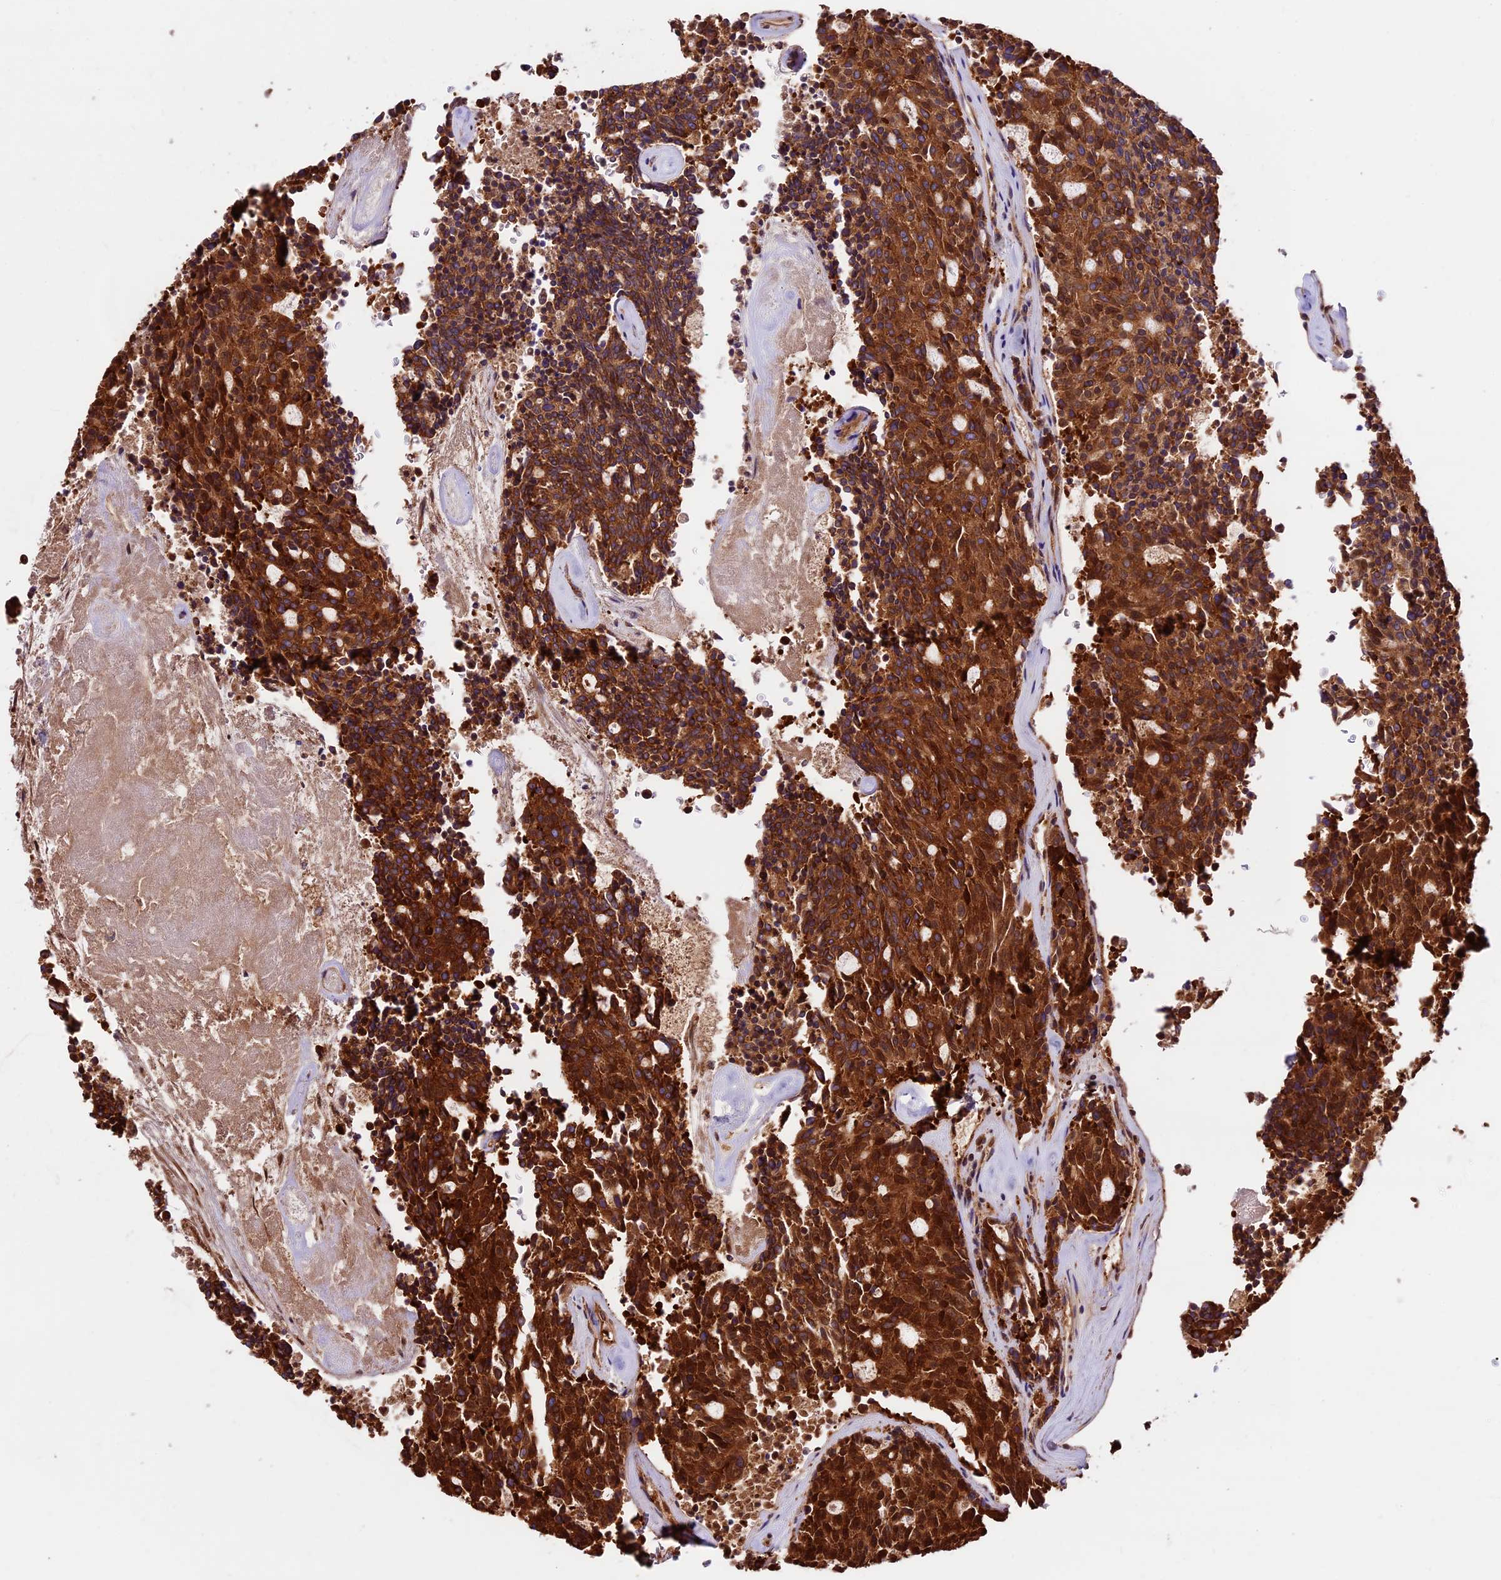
{"staining": {"intensity": "strong", "quantity": ">75%", "location": "cytoplasmic/membranous"}, "tissue": "carcinoid", "cell_type": "Tumor cells", "image_type": "cancer", "snomed": [{"axis": "morphology", "description": "Carcinoid, malignant, NOS"}, {"axis": "topography", "description": "Pancreas"}], "caption": "A brown stain highlights strong cytoplasmic/membranous staining of a protein in carcinoid tumor cells.", "gene": "KARS1", "patient": {"sex": "female", "age": 54}}